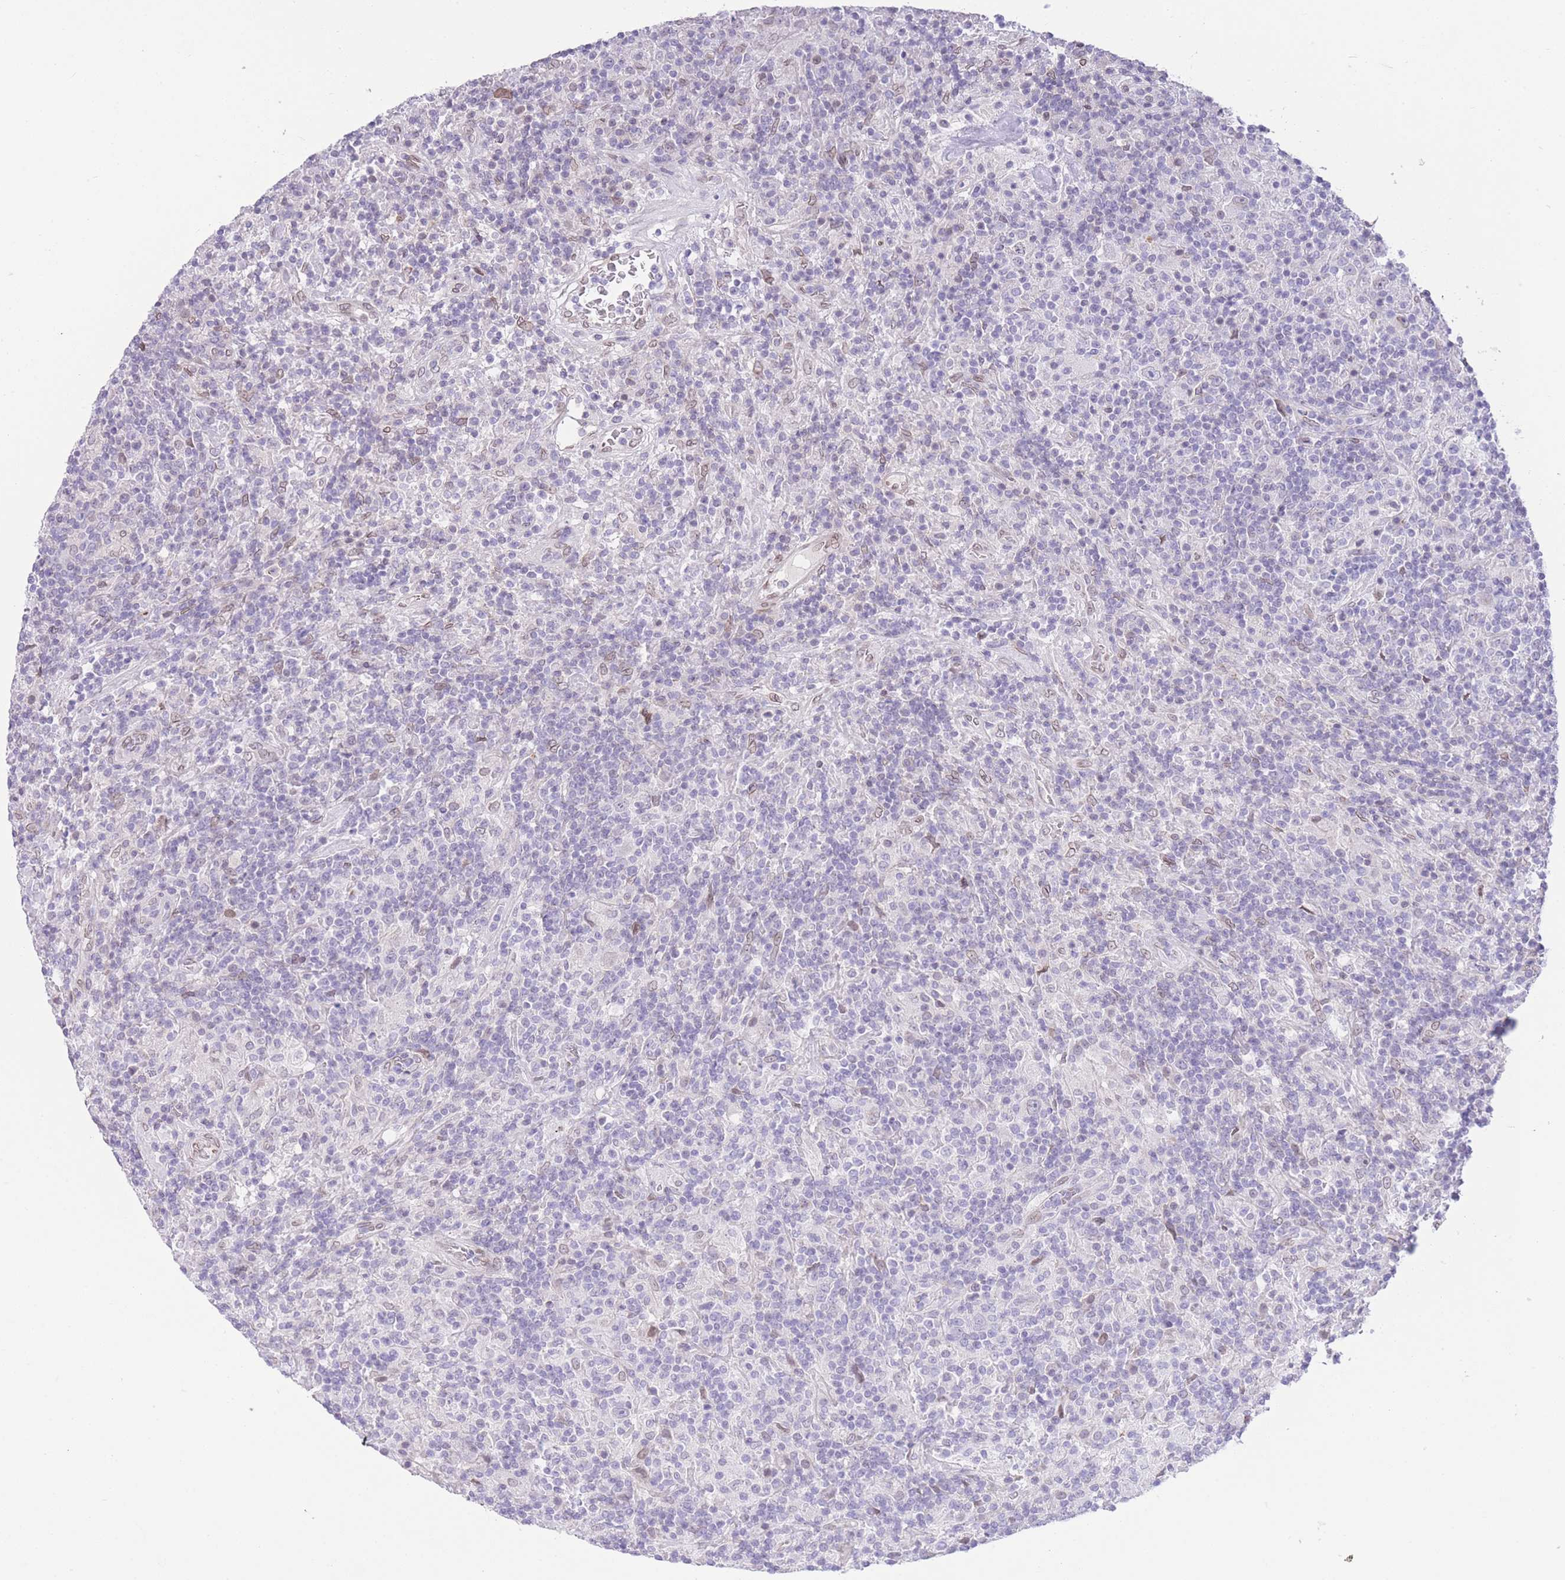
{"staining": {"intensity": "negative", "quantity": "none", "location": "none"}, "tissue": "lymphoma", "cell_type": "Tumor cells", "image_type": "cancer", "snomed": [{"axis": "morphology", "description": "Hodgkin's disease, NOS"}, {"axis": "topography", "description": "Lymph node"}], "caption": "IHC of human lymphoma shows no positivity in tumor cells.", "gene": "OR10AD1", "patient": {"sex": "male", "age": 70}}